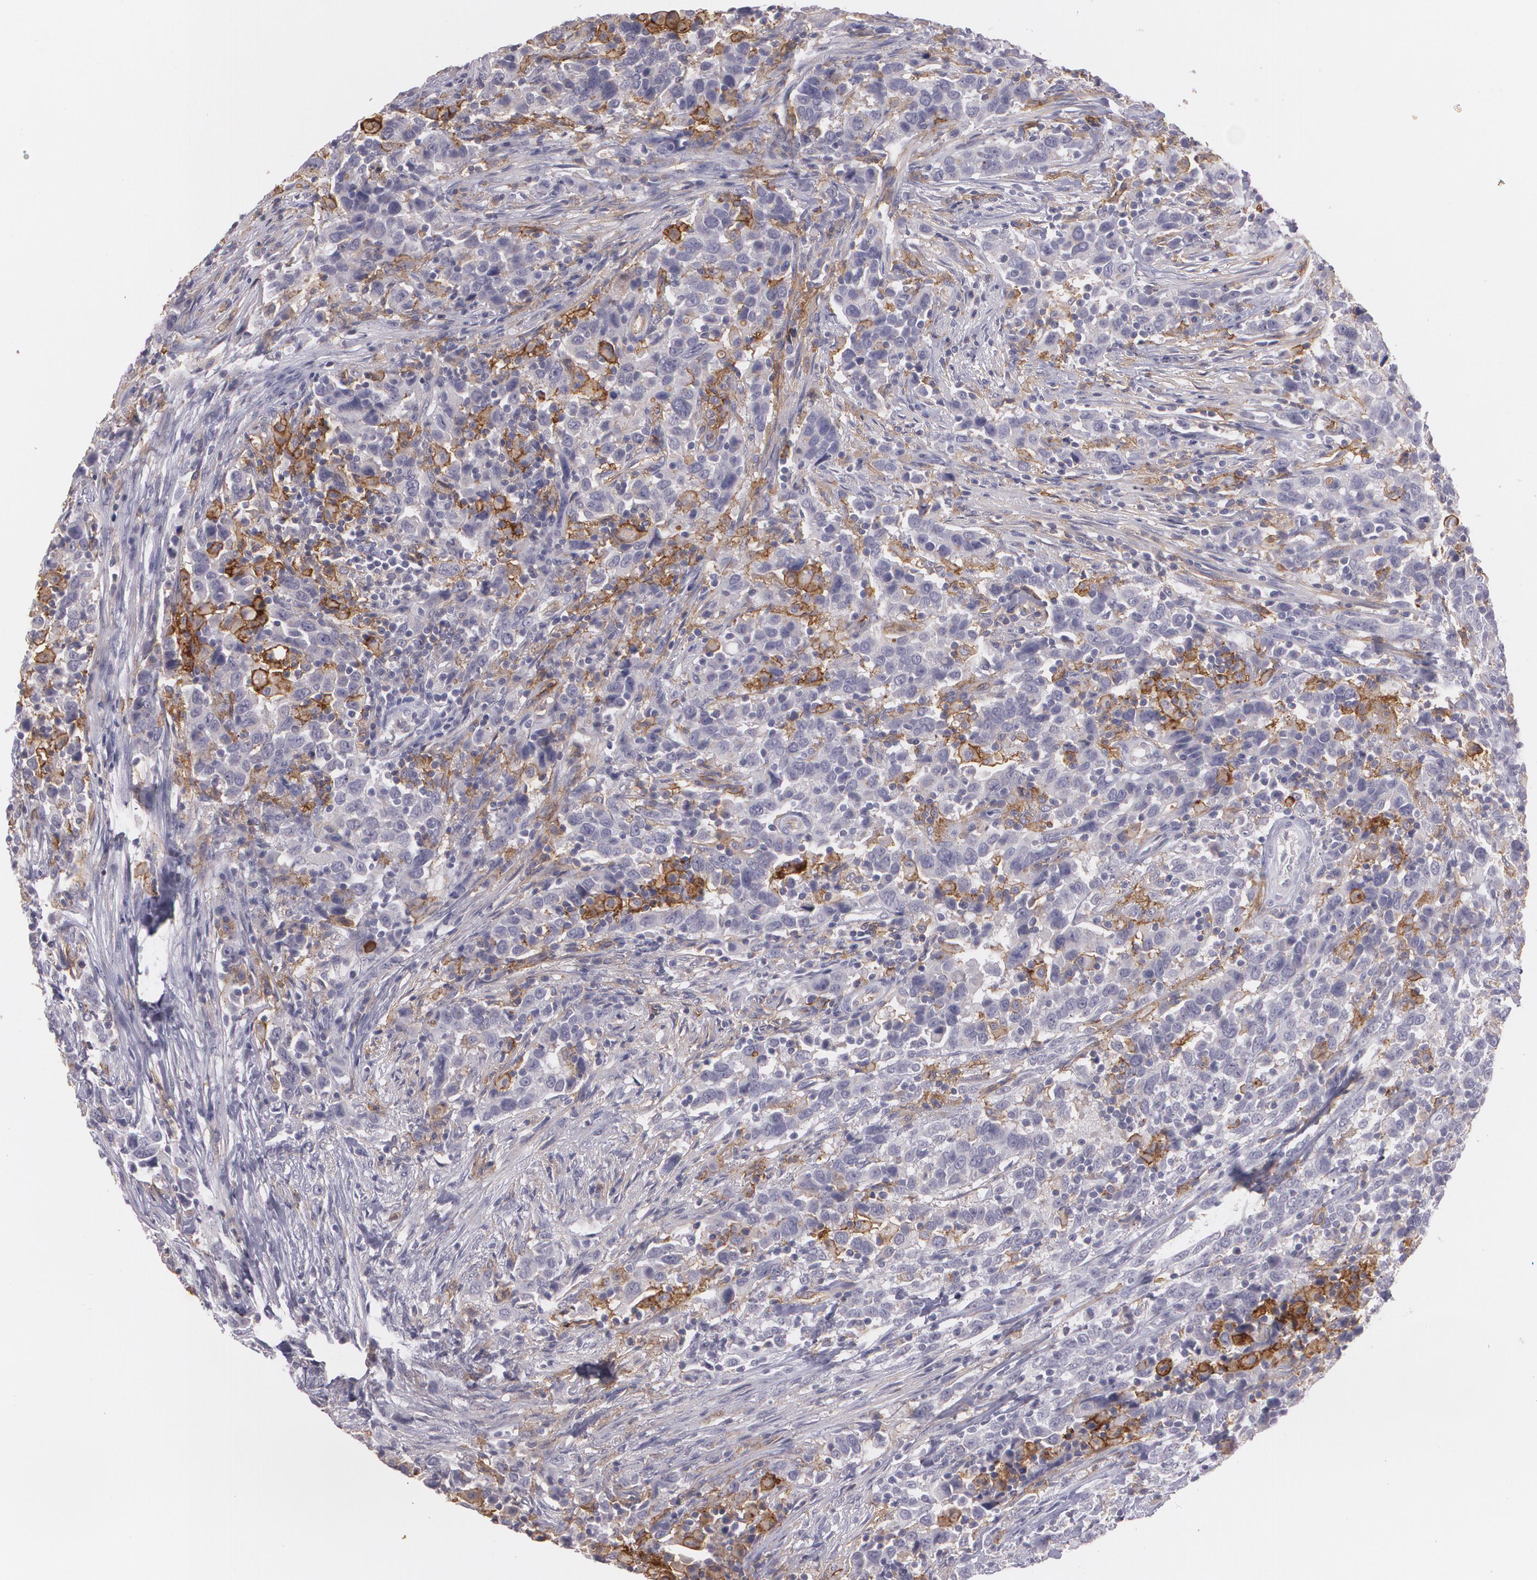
{"staining": {"intensity": "strong", "quantity": "<25%", "location": "cytoplasmic/membranous"}, "tissue": "urothelial cancer", "cell_type": "Tumor cells", "image_type": "cancer", "snomed": [{"axis": "morphology", "description": "Urothelial carcinoma, High grade"}, {"axis": "topography", "description": "Urinary bladder"}], "caption": "Urothelial carcinoma (high-grade) was stained to show a protein in brown. There is medium levels of strong cytoplasmic/membranous positivity in approximately <25% of tumor cells.", "gene": "ACE", "patient": {"sex": "male", "age": 61}}